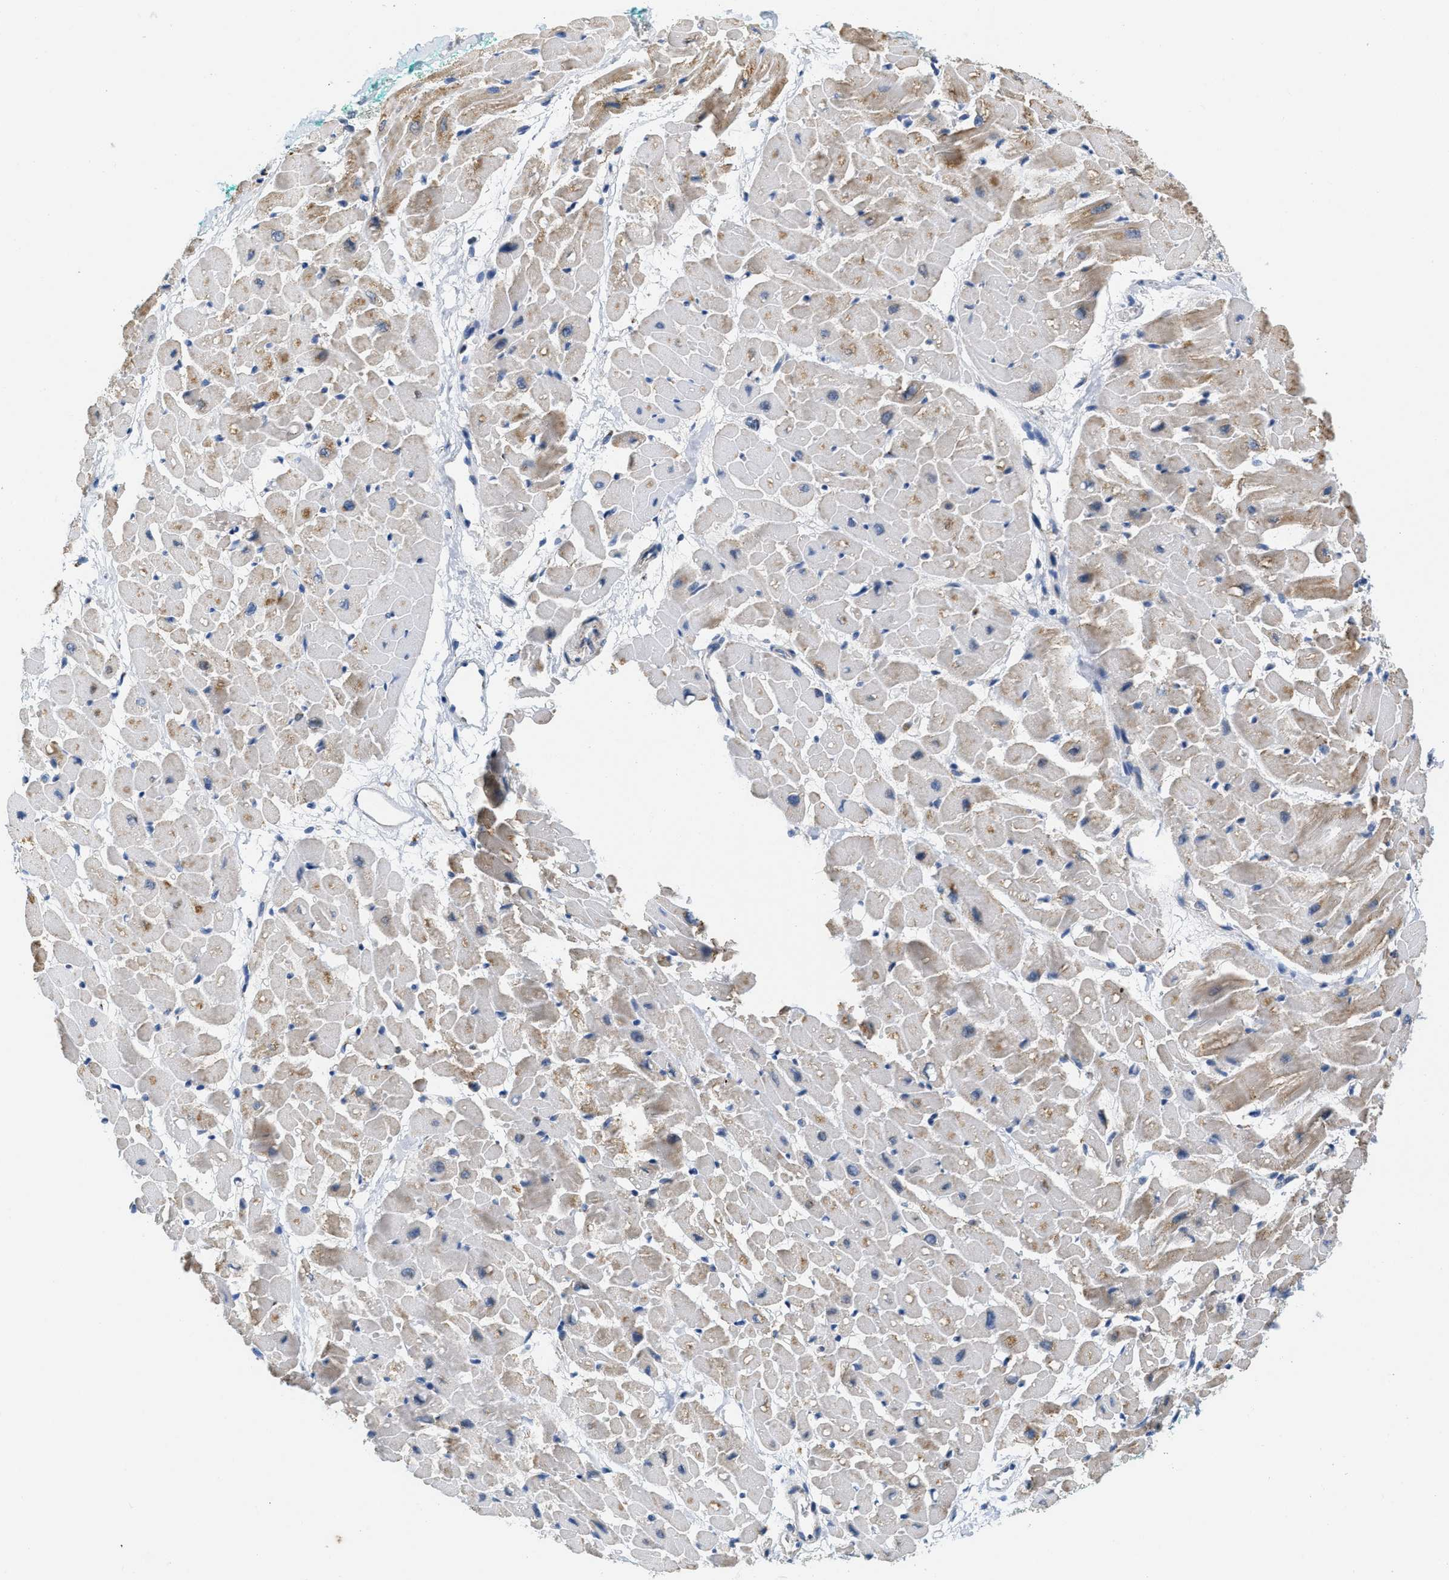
{"staining": {"intensity": "moderate", "quantity": ">75%", "location": "cytoplasmic/membranous"}, "tissue": "heart muscle", "cell_type": "Cardiomyocytes", "image_type": "normal", "snomed": [{"axis": "morphology", "description": "Normal tissue, NOS"}, {"axis": "topography", "description": "Heart"}], "caption": "Cardiomyocytes show medium levels of moderate cytoplasmic/membranous expression in approximately >75% of cells in benign human heart muscle. The staining is performed using DAB (3,3'-diaminobenzidine) brown chromogen to label protein expression. The nuclei are counter-stained blue using hematoxylin.", "gene": "KCNJ5", "patient": {"sex": "male", "age": 45}}